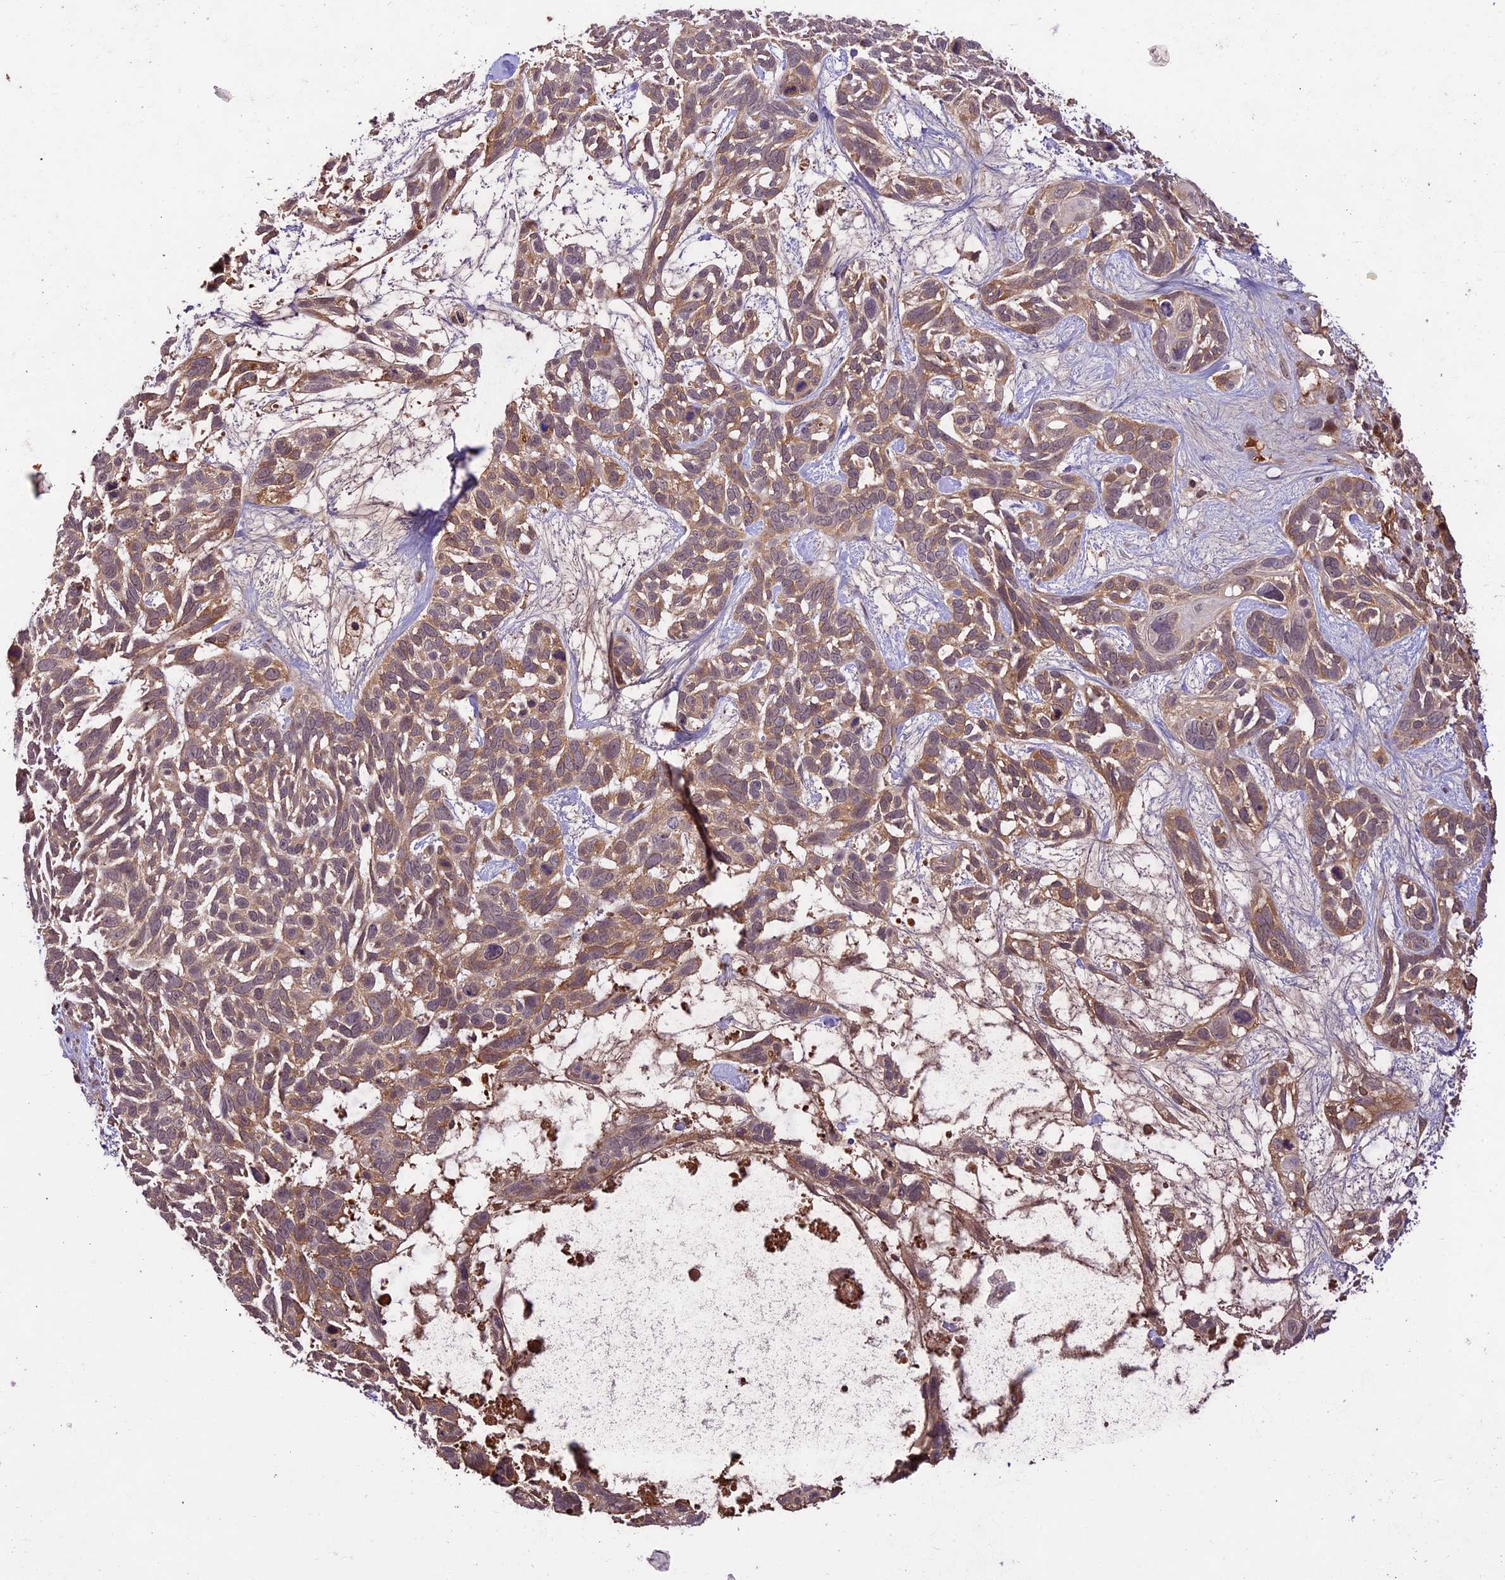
{"staining": {"intensity": "moderate", "quantity": "25%-75%", "location": "cytoplasmic/membranous"}, "tissue": "skin cancer", "cell_type": "Tumor cells", "image_type": "cancer", "snomed": [{"axis": "morphology", "description": "Basal cell carcinoma"}, {"axis": "topography", "description": "Skin"}], "caption": "Protein analysis of basal cell carcinoma (skin) tissue displays moderate cytoplasmic/membranous expression in about 25%-75% of tumor cells. The staining was performed using DAB (3,3'-diaminobenzidine), with brown indicating positive protein expression. Nuclei are stained blue with hematoxylin.", "gene": "ATP10A", "patient": {"sex": "male", "age": 88}}